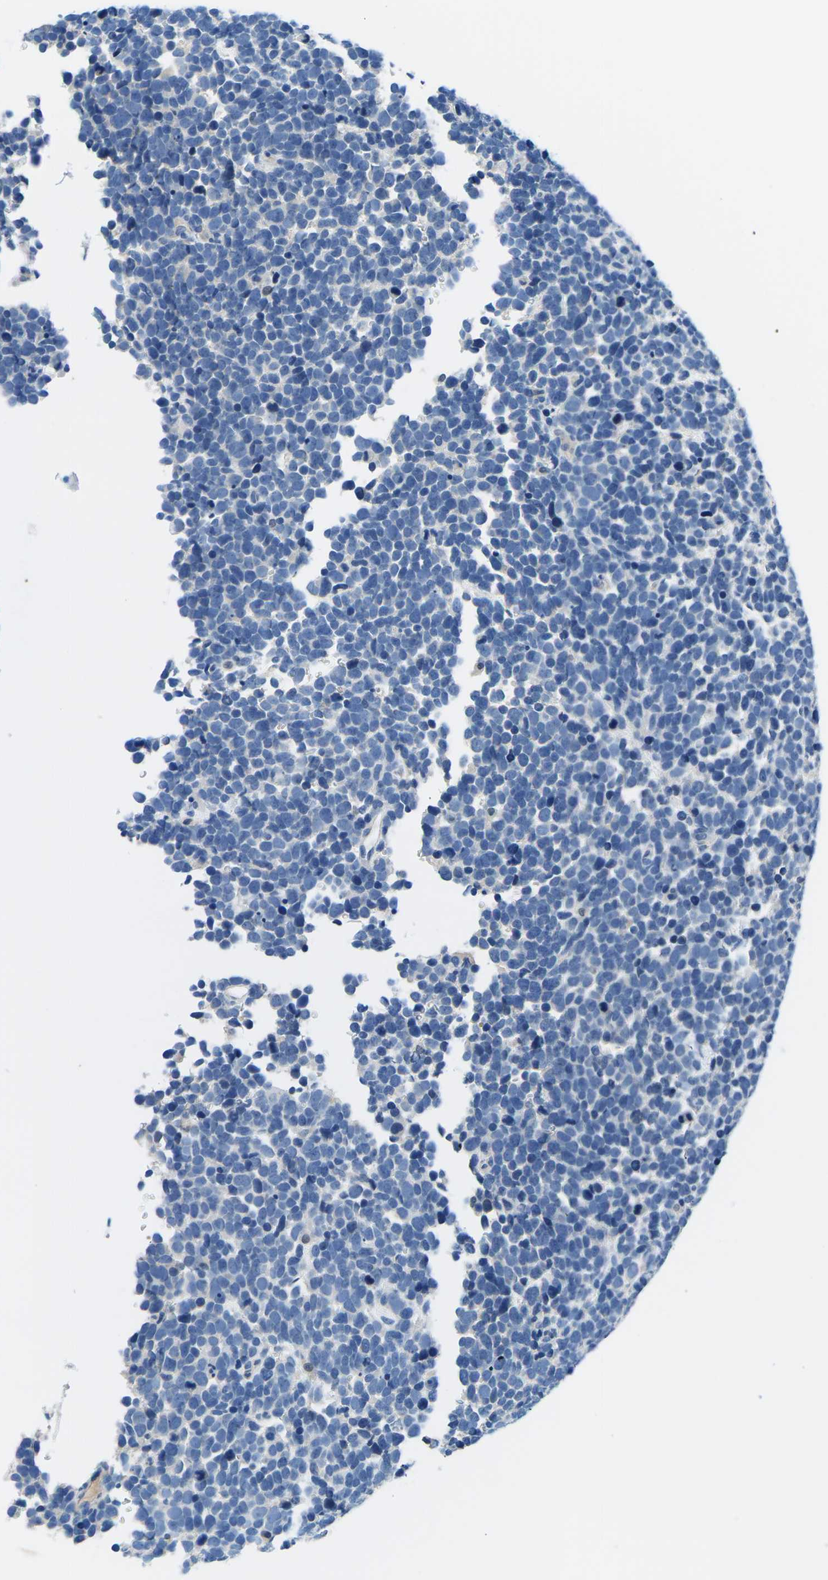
{"staining": {"intensity": "negative", "quantity": "none", "location": "none"}, "tissue": "urothelial cancer", "cell_type": "Tumor cells", "image_type": "cancer", "snomed": [{"axis": "morphology", "description": "Urothelial carcinoma, High grade"}, {"axis": "topography", "description": "Urinary bladder"}], "caption": "Protein analysis of urothelial cancer demonstrates no significant expression in tumor cells.", "gene": "TM6SF1", "patient": {"sex": "female", "age": 82}}